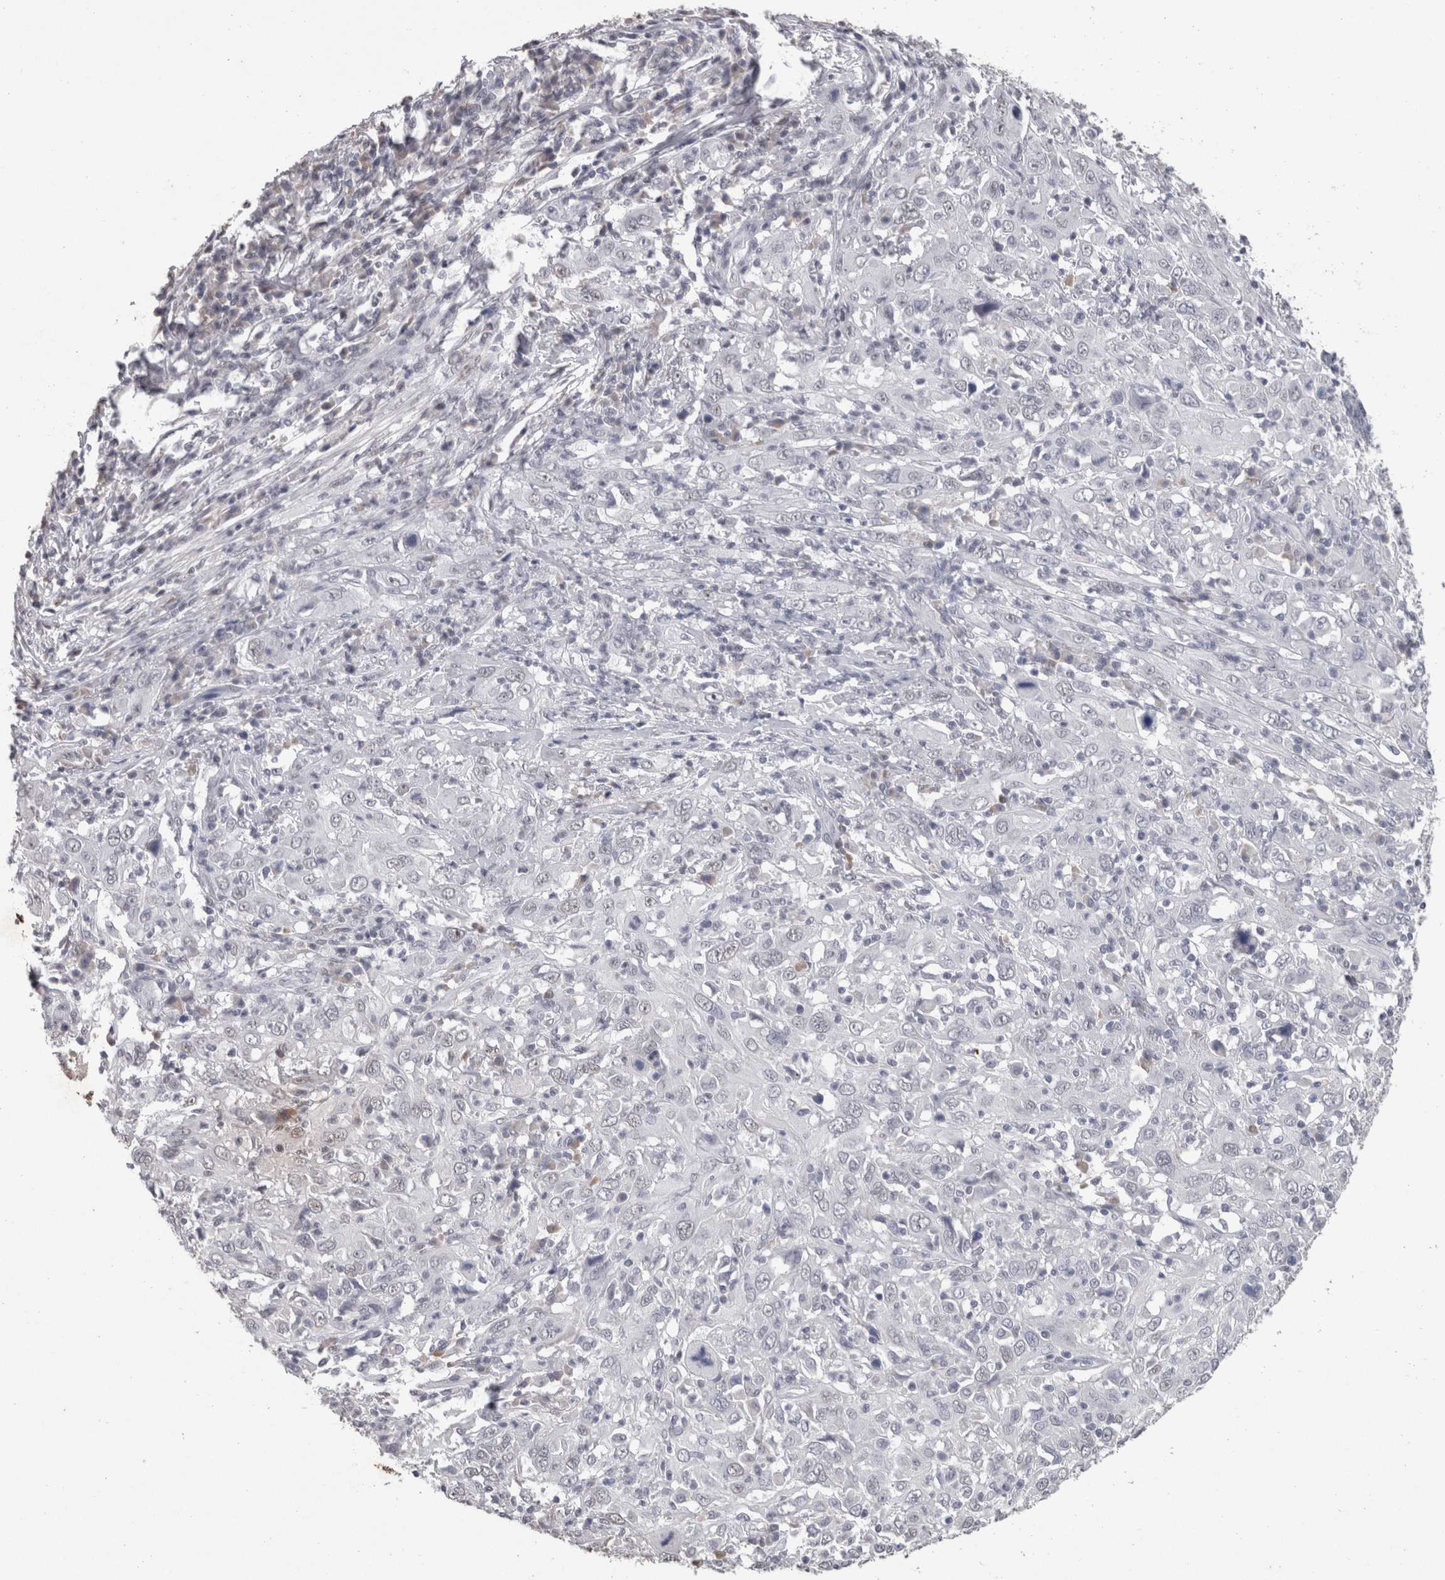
{"staining": {"intensity": "negative", "quantity": "none", "location": "none"}, "tissue": "cervical cancer", "cell_type": "Tumor cells", "image_type": "cancer", "snomed": [{"axis": "morphology", "description": "Squamous cell carcinoma, NOS"}, {"axis": "topography", "description": "Cervix"}], "caption": "Human cervical squamous cell carcinoma stained for a protein using immunohistochemistry reveals no staining in tumor cells.", "gene": "DDX17", "patient": {"sex": "female", "age": 46}}